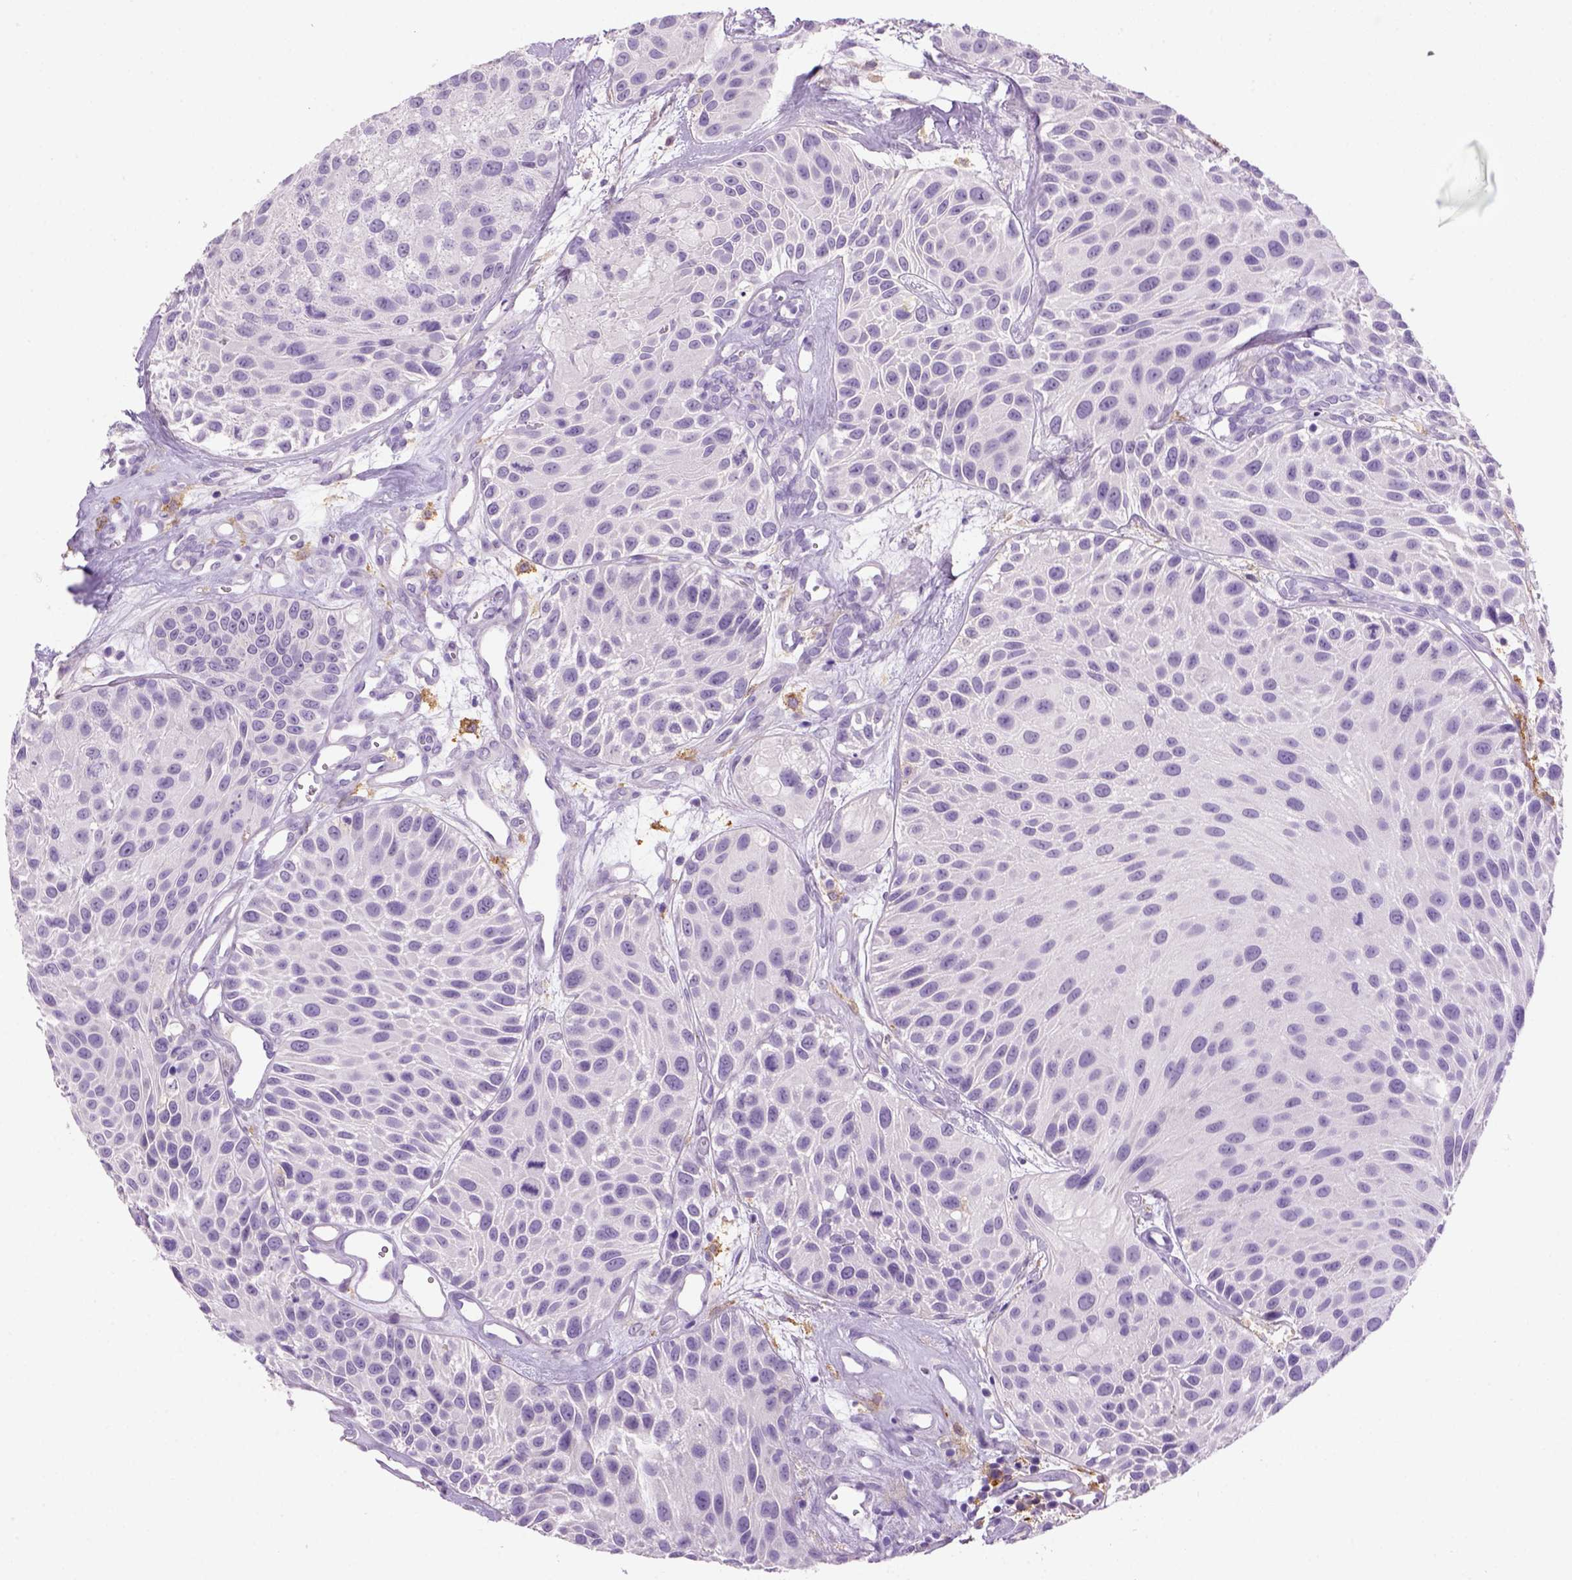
{"staining": {"intensity": "negative", "quantity": "none", "location": "none"}, "tissue": "urothelial cancer", "cell_type": "Tumor cells", "image_type": "cancer", "snomed": [{"axis": "morphology", "description": "Urothelial carcinoma, Low grade"}, {"axis": "topography", "description": "Urinary bladder"}], "caption": "The immunohistochemistry image has no significant staining in tumor cells of urothelial carcinoma (low-grade) tissue.", "gene": "CD14", "patient": {"sex": "female", "age": 87}}